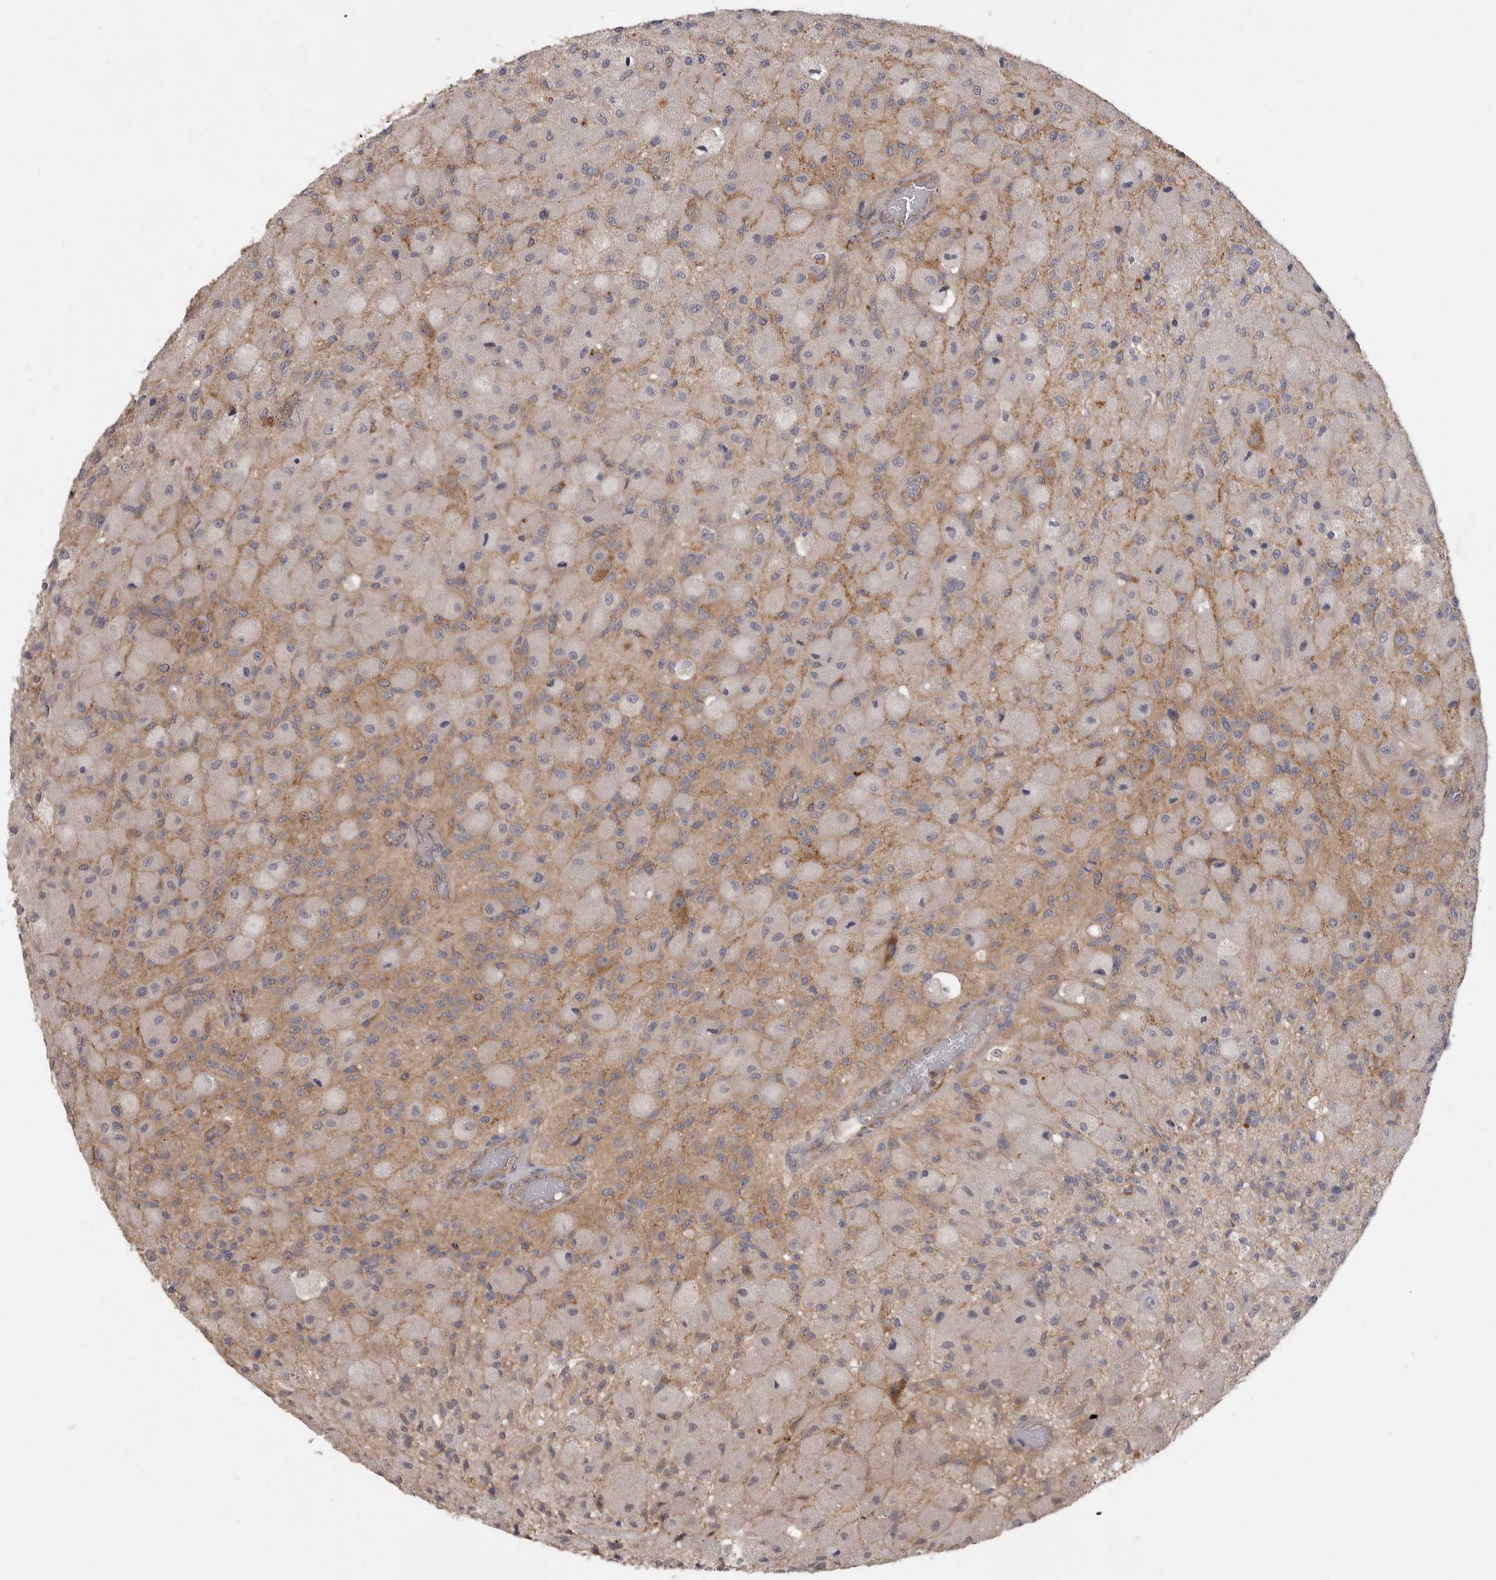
{"staining": {"intensity": "weak", "quantity": "25%-75%", "location": "cytoplasmic/membranous"}, "tissue": "glioma", "cell_type": "Tumor cells", "image_type": "cancer", "snomed": [{"axis": "morphology", "description": "Normal tissue, NOS"}, {"axis": "morphology", "description": "Glioma, malignant, High grade"}, {"axis": "topography", "description": "Cerebral cortex"}], "caption": "Immunohistochemical staining of glioma exhibits weak cytoplasmic/membranous protein staining in about 25%-75% of tumor cells. (Stains: DAB (3,3'-diaminobenzidine) in brown, nuclei in blue, Microscopy: brightfield microscopy at high magnification).", "gene": "ZNF232", "patient": {"sex": "male", "age": 77}}